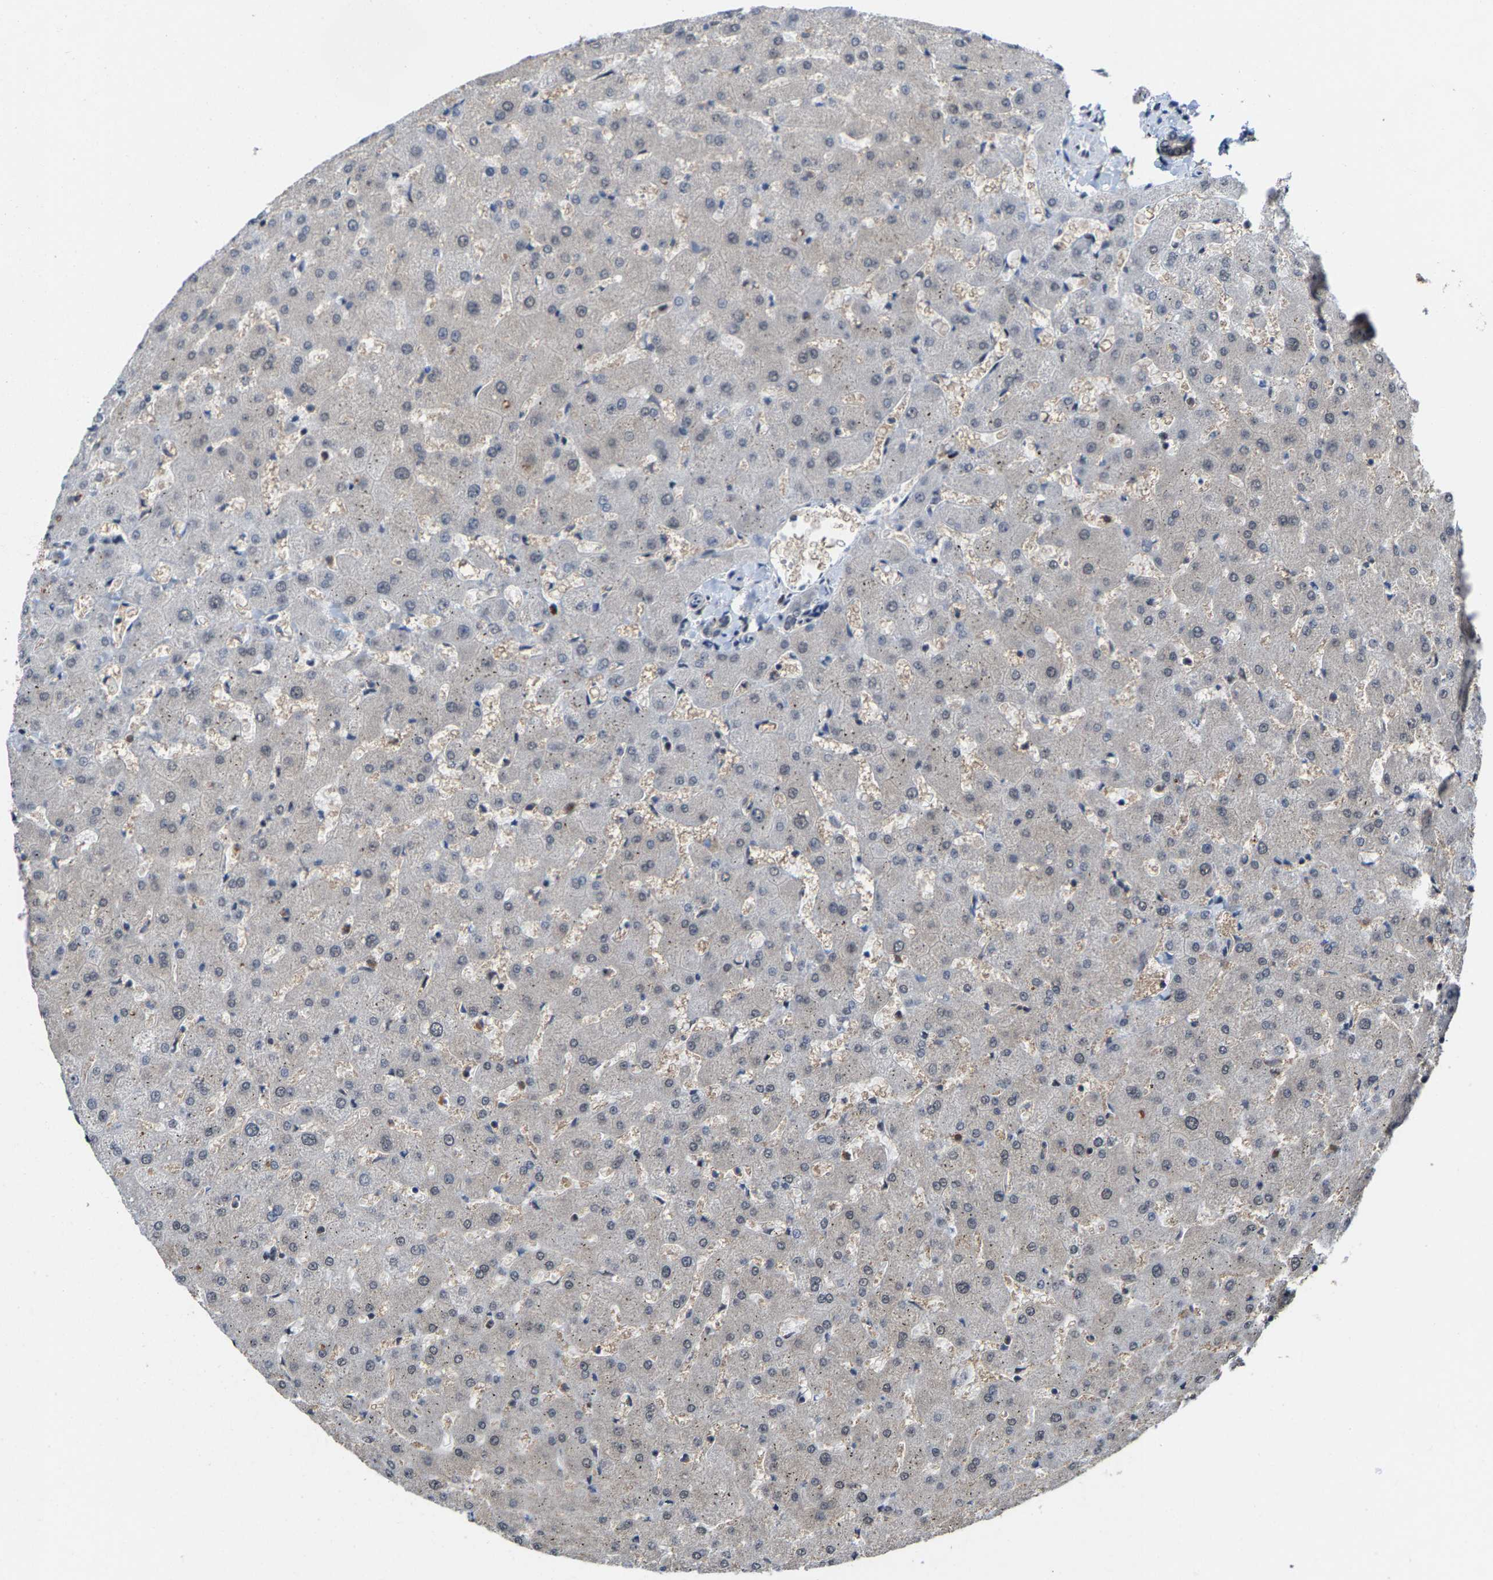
{"staining": {"intensity": "negative", "quantity": "none", "location": "none"}, "tissue": "liver", "cell_type": "Cholangiocytes", "image_type": "normal", "snomed": [{"axis": "morphology", "description": "Normal tissue, NOS"}, {"axis": "topography", "description": "Liver"}], "caption": "Liver stained for a protein using immunohistochemistry (IHC) shows no expression cholangiocytes.", "gene": "FGD3", "patient": {"sex": "female", "age": 63}}